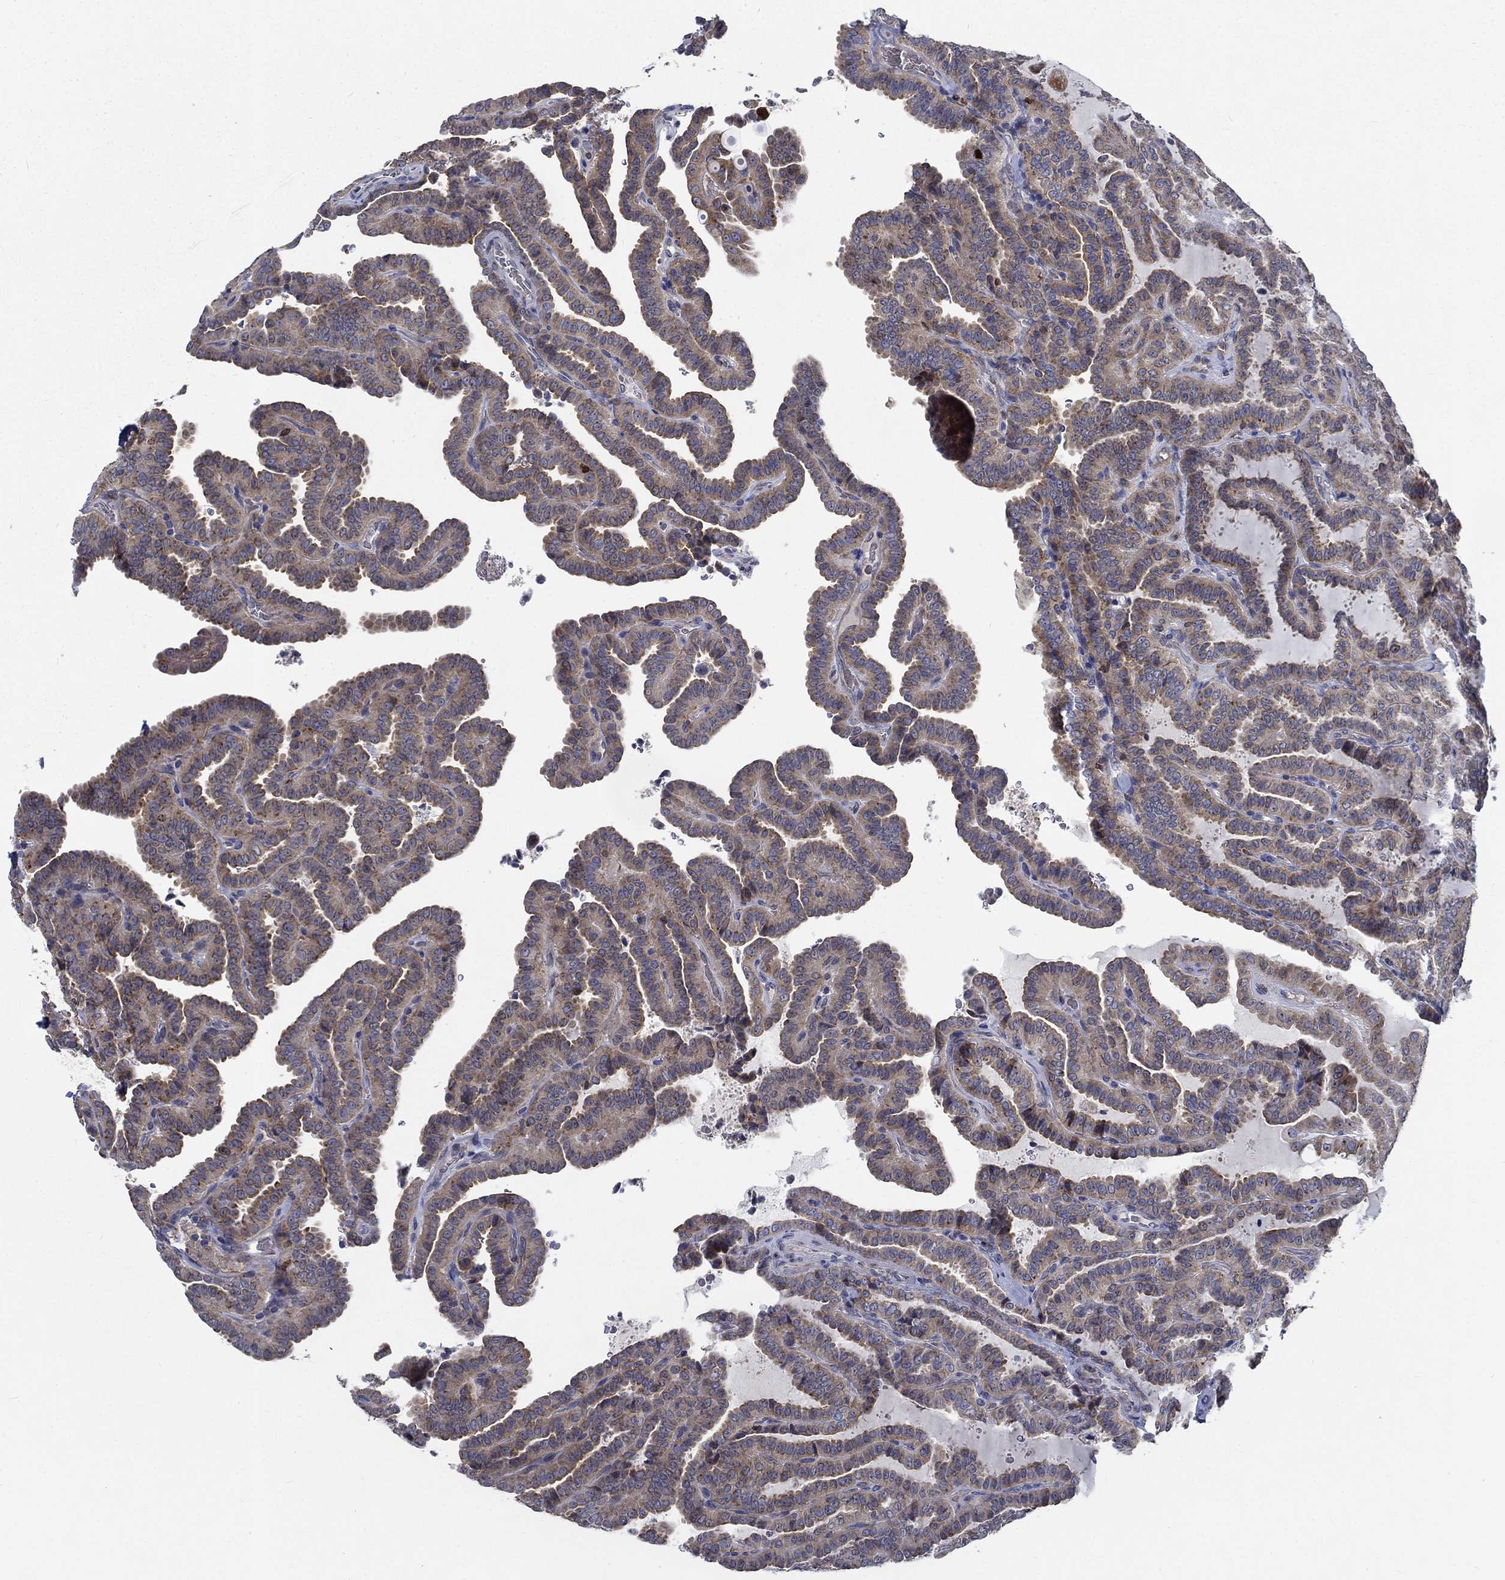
{"staining": {"intensity": "weak", "quantity": ">75%", "location": "cytoplasmic/membranous"}, "tissue": "thyroid cancer", "cell_type": "Tumor cells", "image_type": "cancer", "snomed": [{"axis": "morphology", "description": "Papillary adenocarcinoma, NOS"}, {"axis": "topography", "description": "Thyroid gland"}], "caption": "Weak cytoplasmic/membranous protein positivity is appreciated in about >75% of tumor cells in papillary adenocarcinoma (thyroid). The staining was performed using DAB to visualize the protein expression in brown, while the nuclei were stained in blue with hematoxylin (Magnification: 20x).", "gene": "MMP24", "patient": {"sex": "female", "age": 39}}